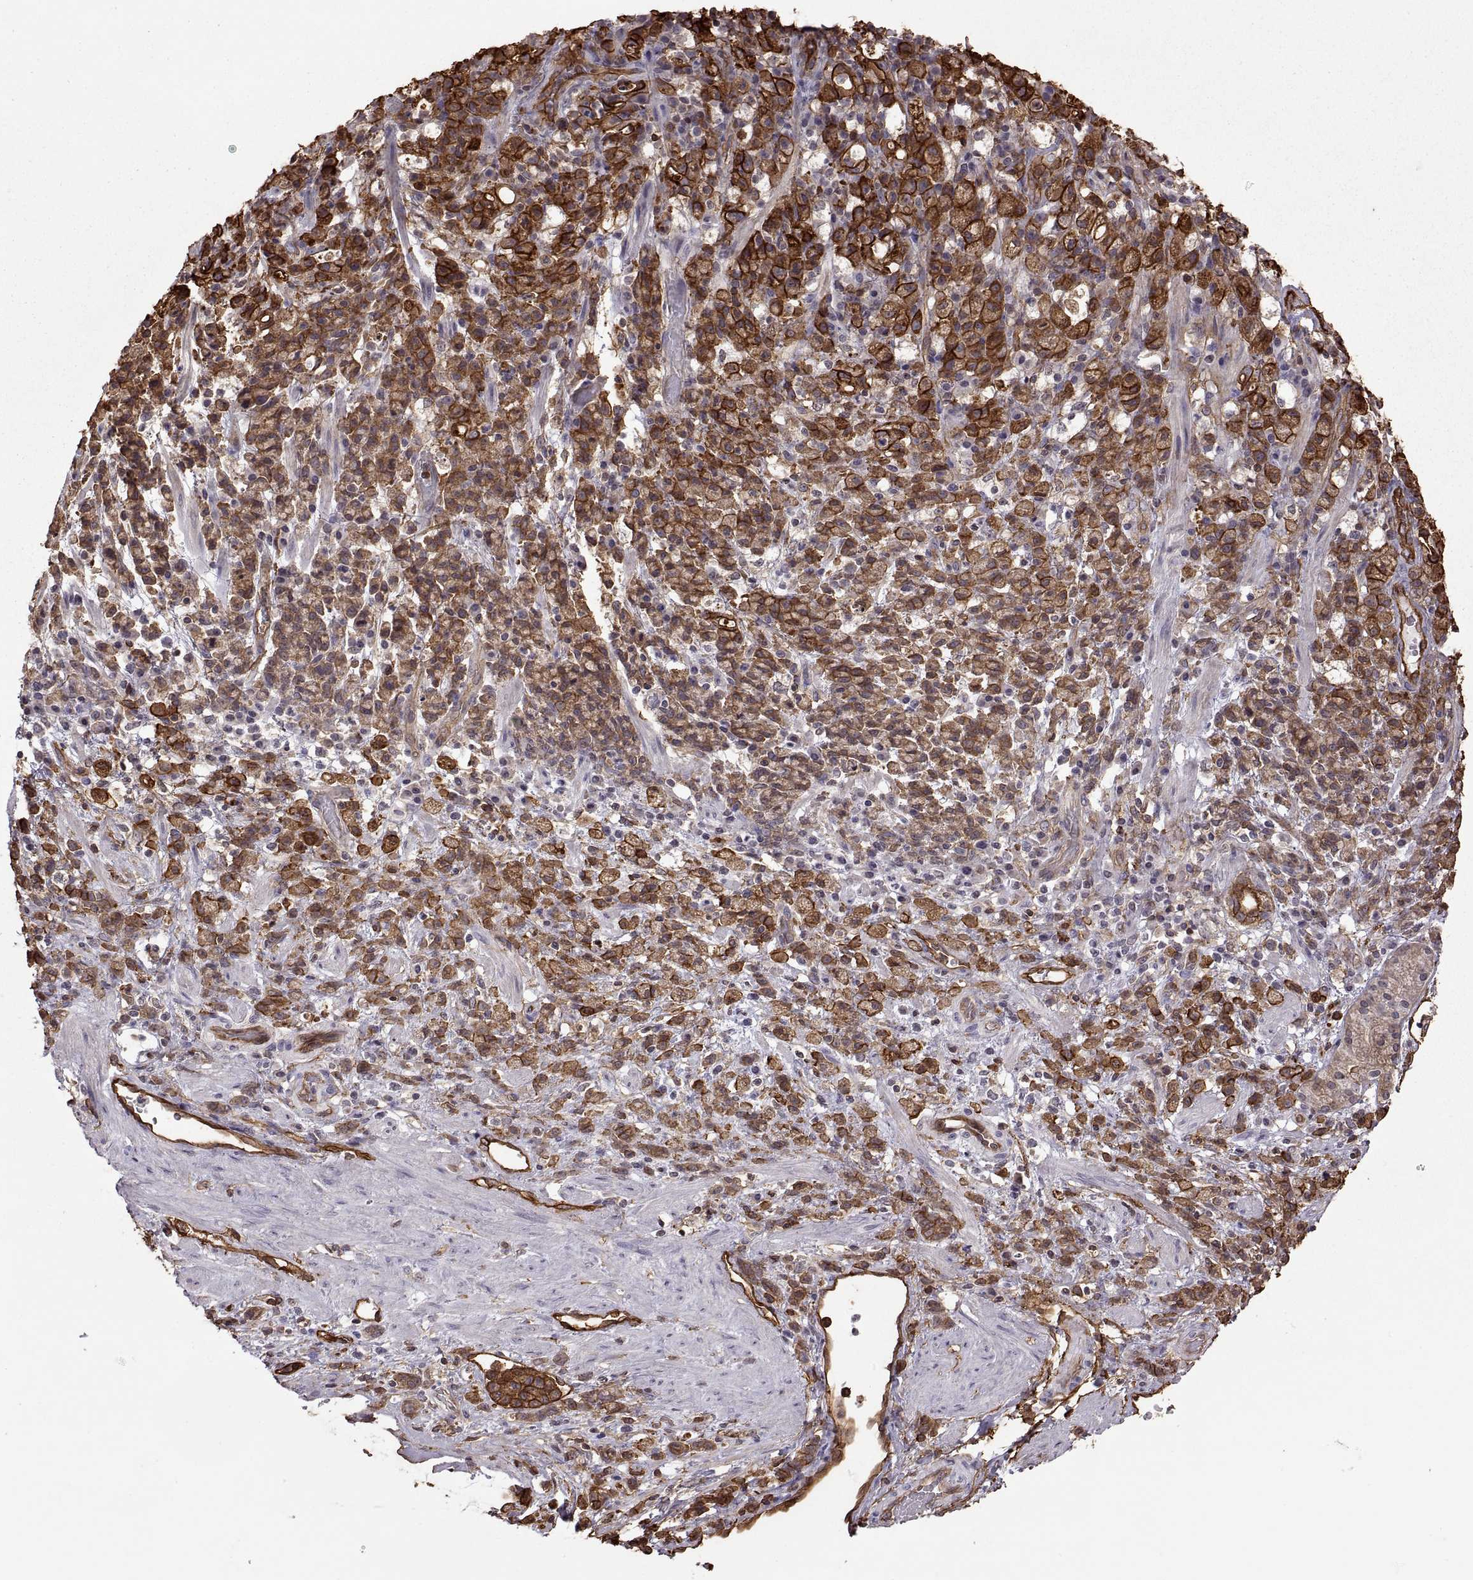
{"staining": {"intensity": "strong", "quantity": "25%-75%", "location": "cytoplasmic/membranous"}, "tissue": "stomach cancer", "cell_type": "Tumor cells", "image_type": "cancer", "snomed": [{"axis": "morphology", "description": "Adenocarcinoma, NOS"}, {"axis": "topography", "description": "Stomach"}], "caption": "Immunohistochemical staining of human stomach cancer exhibits strong cytoplasmic/membranous protein positivity in approximately 25%-75% of tumor cells. (Stains: DAB (3,3'-diaminobenzidine) in brown, nuclei in blue, Microscopy: brightfield microscopy at high magnification).", "gene": "S100A10", "patient": {"sex": "female", "age": 60}}